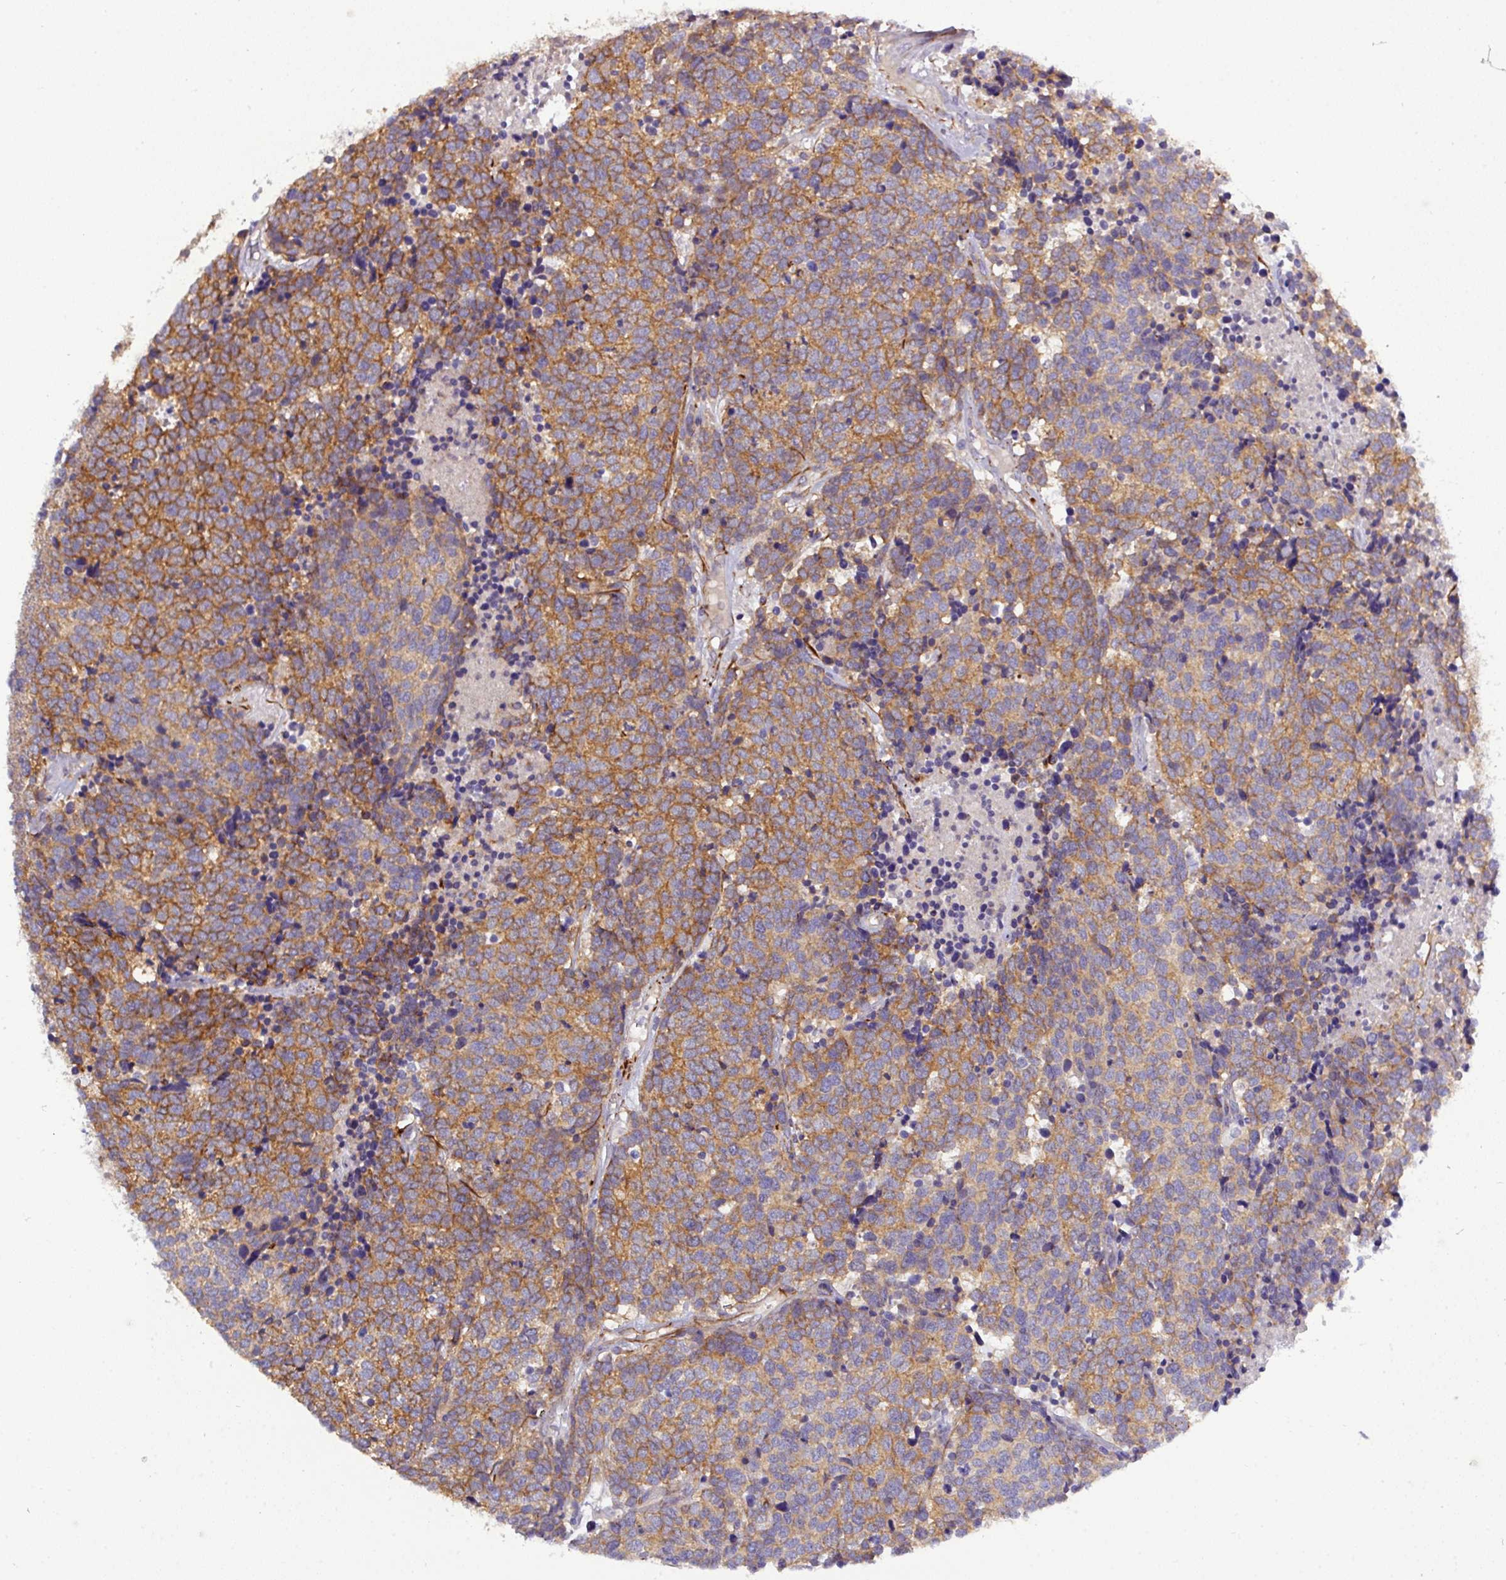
{"staining": {"intensity": "moderate", "quantity": "25%-75%", "location": "cytoplasmic/membranous"}, "tissue": "carcinoid", "cell_type": "Tumor cells", "image_type": "cancer", "snomed": [{"axis": "morphology", "description": "Carcinoid, malignant, NOS"}, {"axis": "topography", "description": "Skin"}], "caption": "About 25%-75% of tumor cells in carcinoid demonstrate moderate cytoplasmic/membranous protein staining as visualized by brown immunohistochemical staining.", "gene": "PARD6A", "patient": {"sex": "female", "age": 79}}